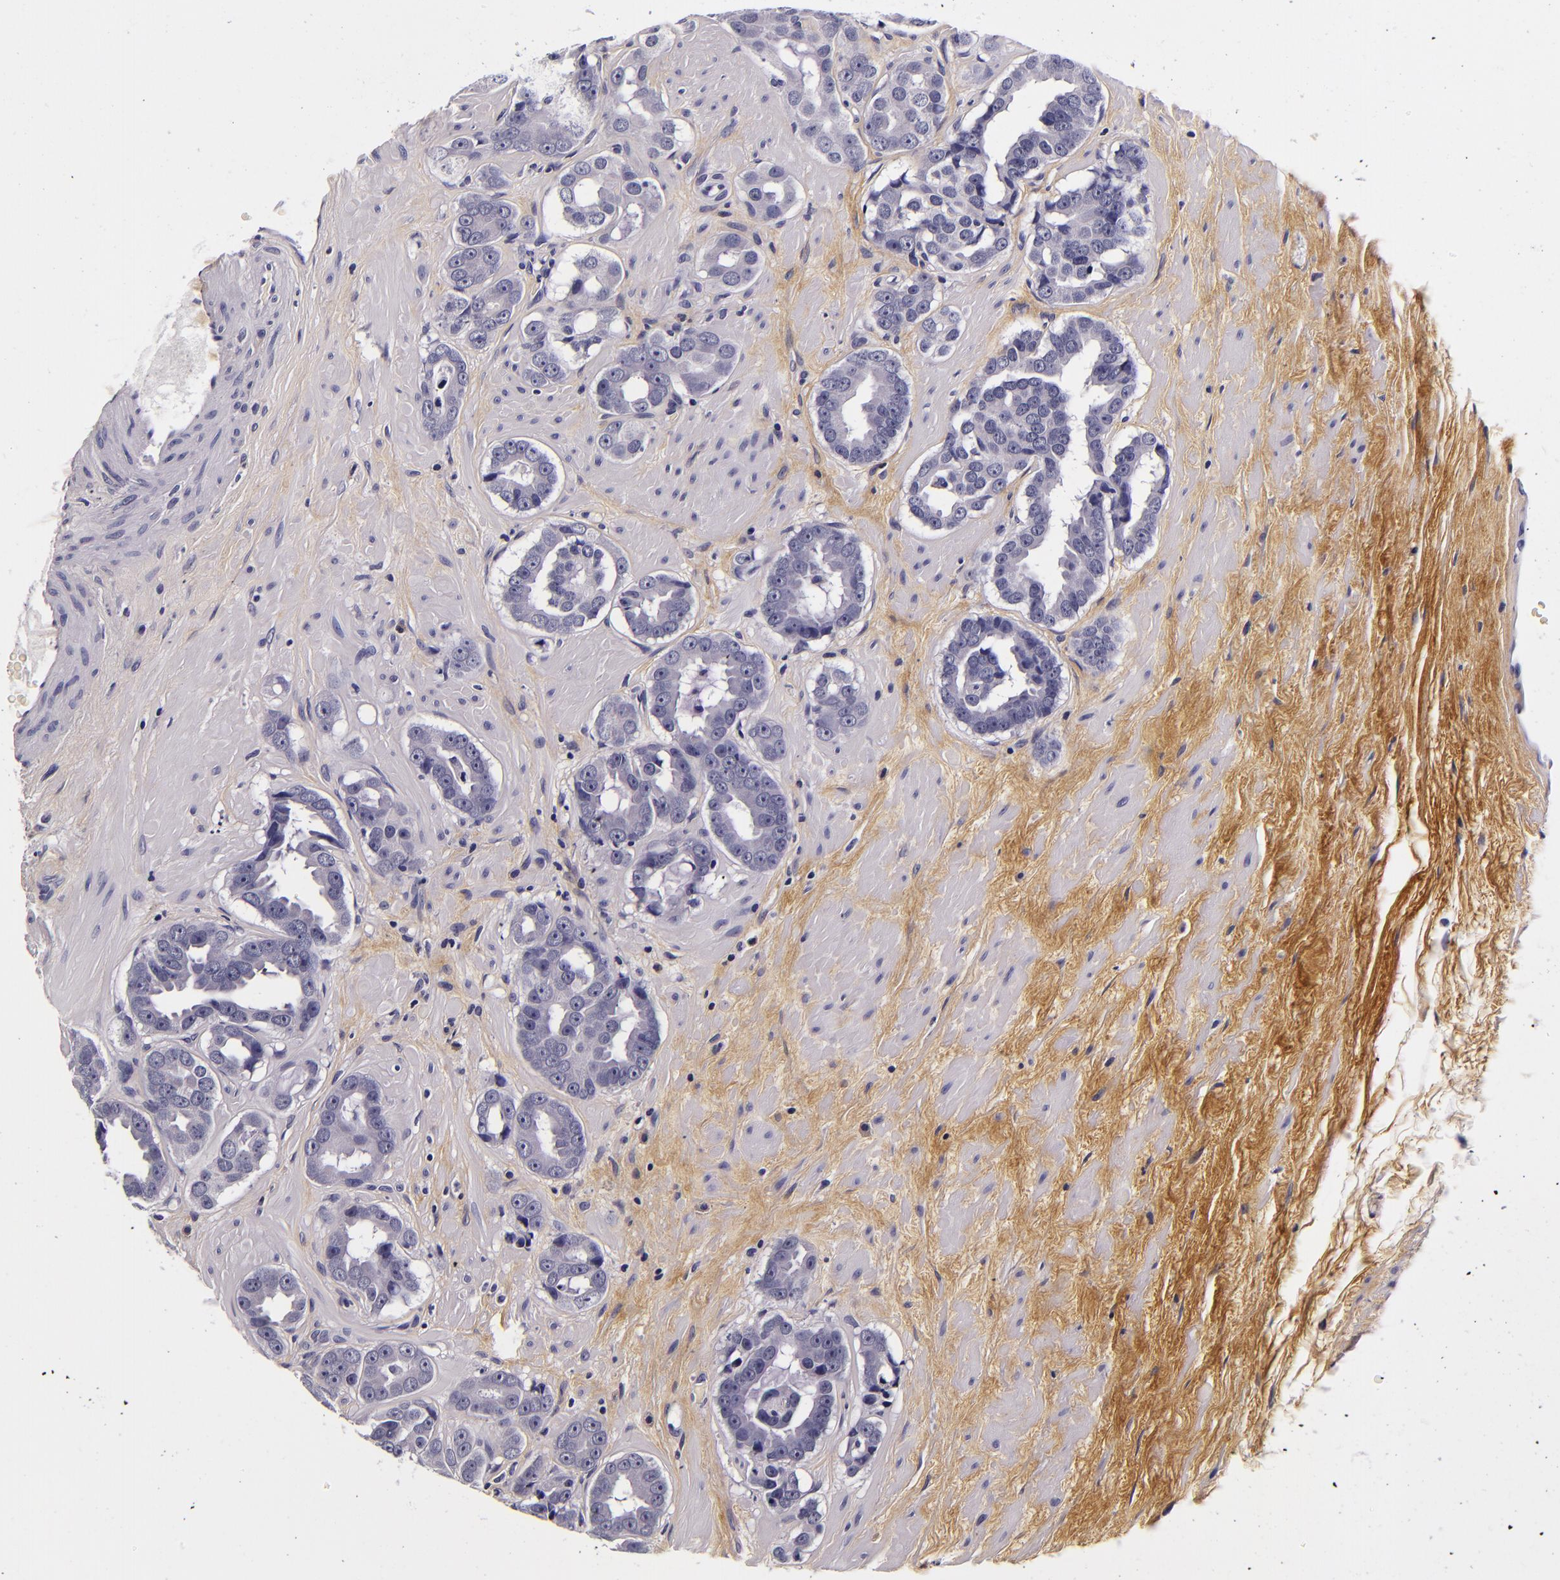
{"staining": {"intensity": "negative", "quantity": "none", "location": "none"}, "tissue": "prostate cancer", "cell_type": "Tumor cells", "image_type": "cancer", "snomed": [{"axis": "morphology", "description": "Adenocarcinoma, Low grade"}, {"axis": "topography", "description": "Prostate"}], "caption": "High power microscopy micrograph of an IHC micrograph of low-grade adenocarcinoma (prostate), revealing no significant staining in tumor cells.", "gene": "FBN1", "patient": {"sex": "male", "age": 59}}